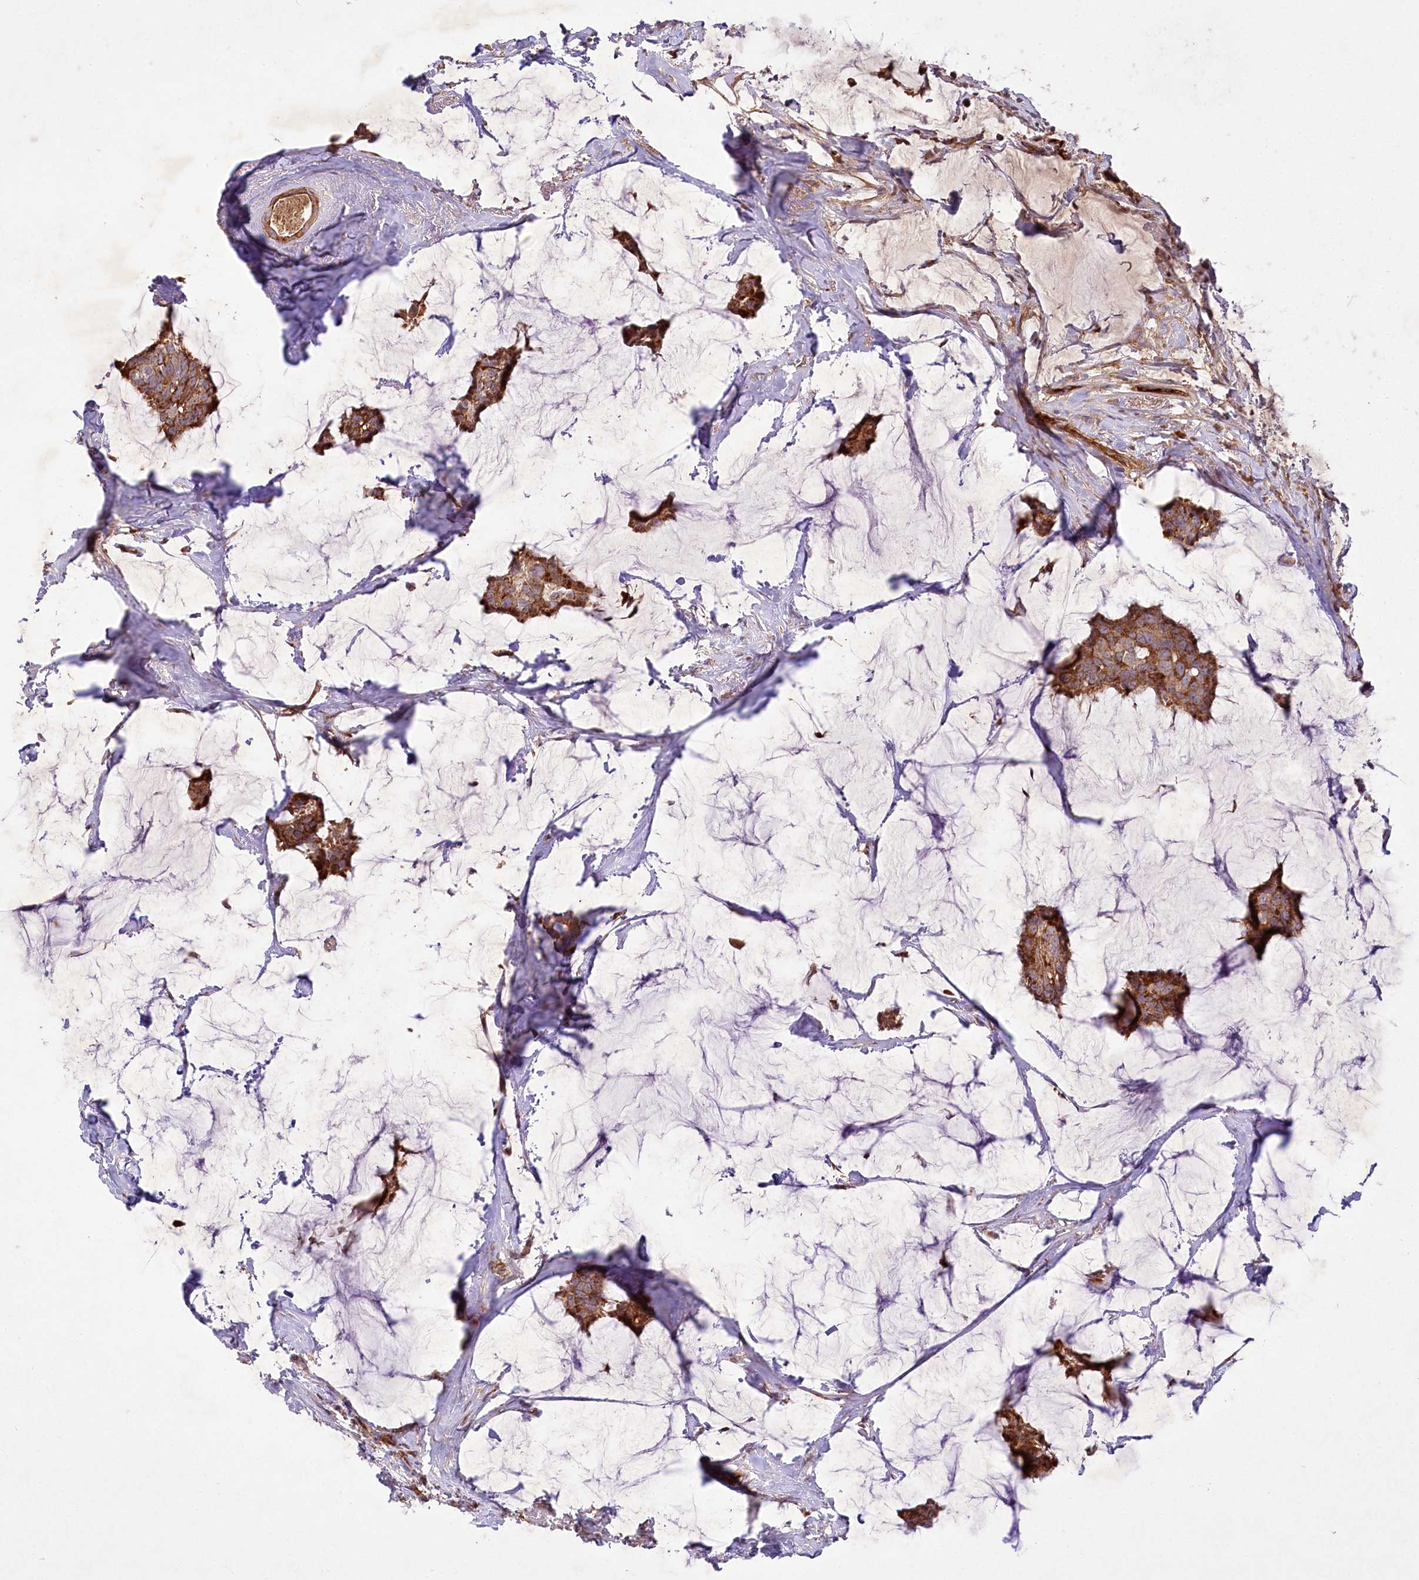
{"staining": {"intensity": "moderate", "quantity": ">75%", "location": "cytoplasmic/membranous"}, "tissue": "breast cancer", "cell_type": "Tumor cells", "image_type": "cancer", "snomed": [{"axis": "morphology", "description": "Duct carcinoma"}, {"axis": "topography", "description": "Breast"}], "caption": "Breast cancer stained with a brown dye exhibits moderate cytoplasmic/membranous positive expression in approximately >75% of tumor cells.", "gene": "PSTK", "patient": {"sex": "female", "age": 93}}